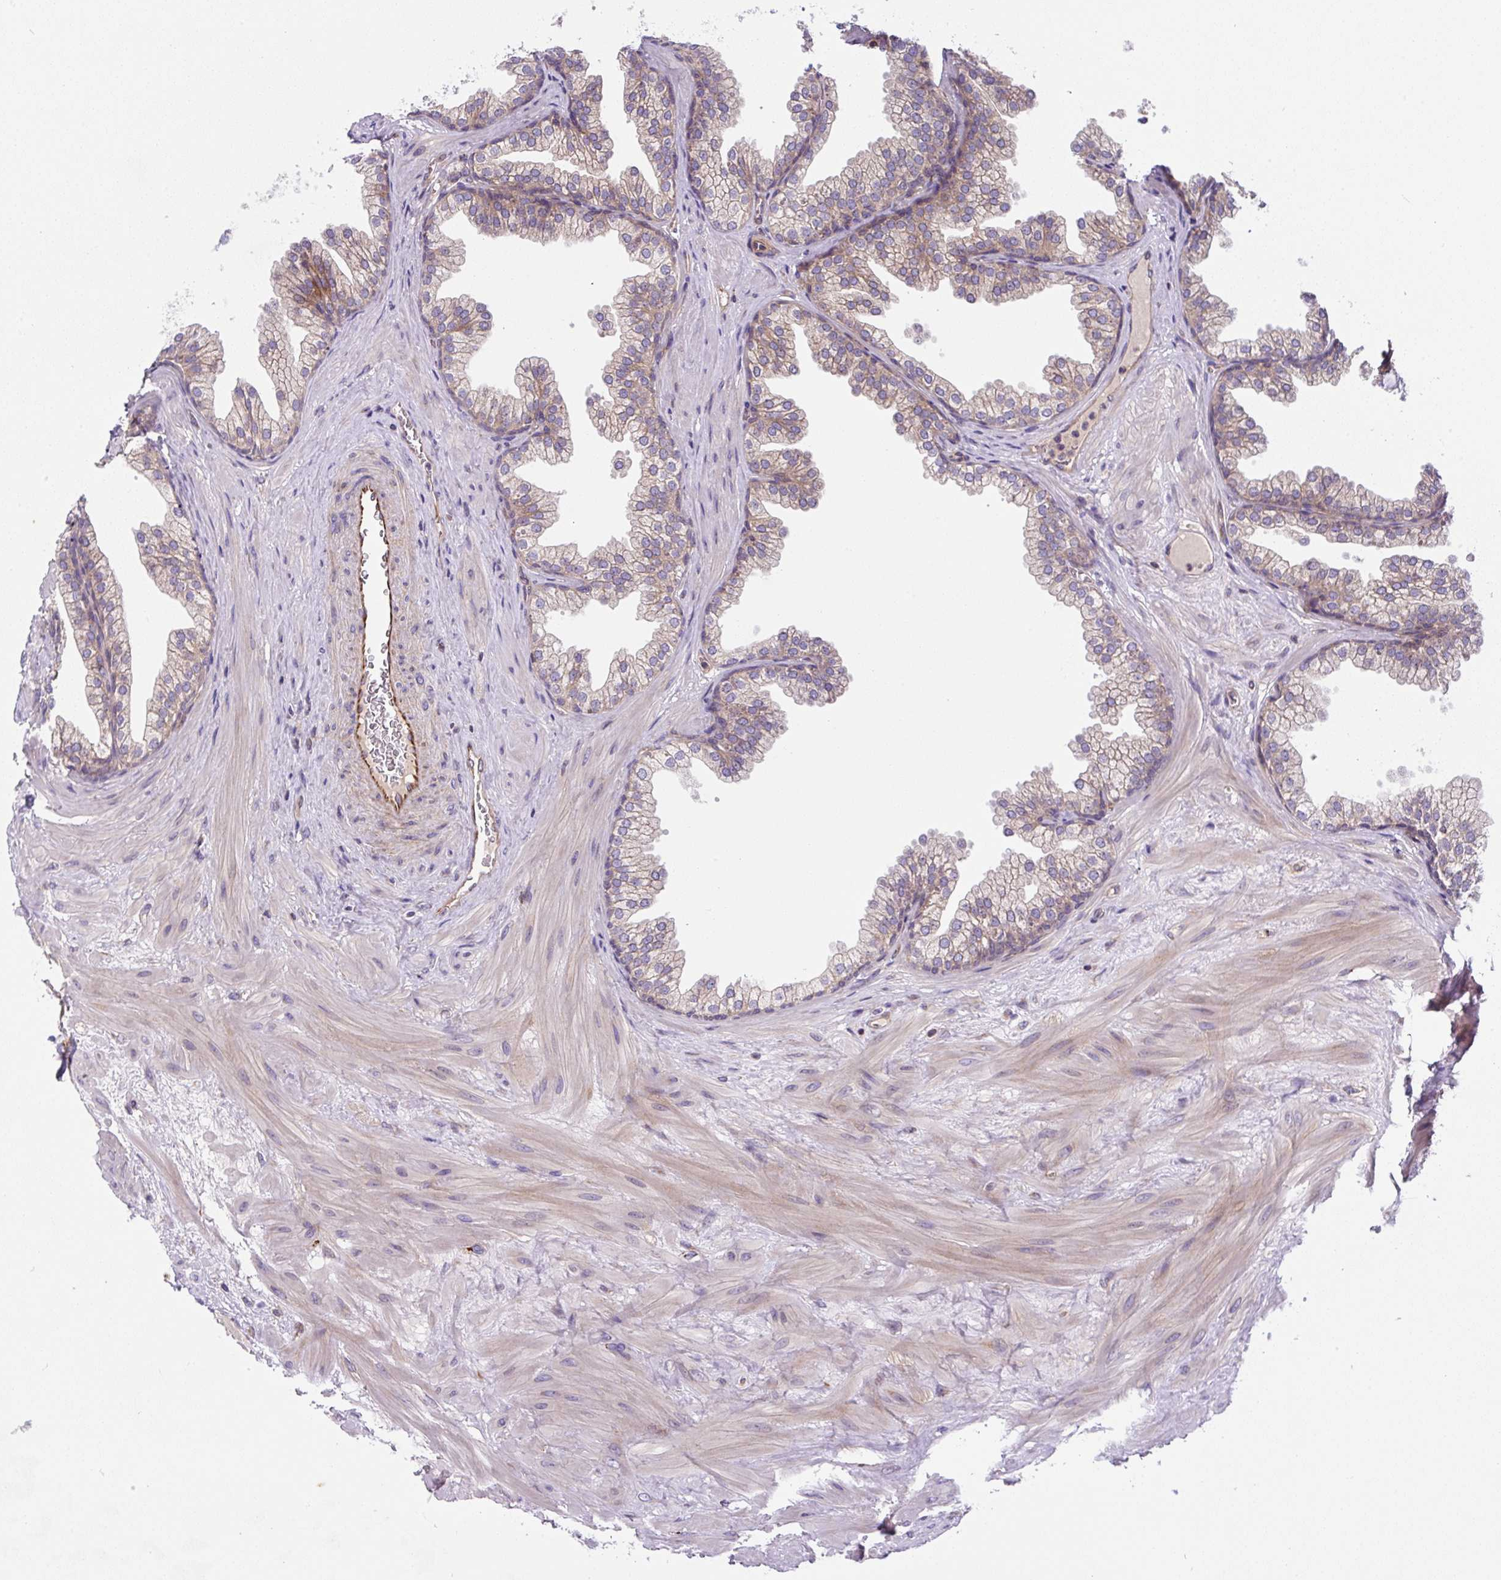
{"staining": {"intensity": "weak", "quantity": "25%-75%", "location": "cytoplasmic/membranous"}, "tissue": "prostate", "cell_type": "Glandular cells", "image_type": "normal", "snomed": [{"axis": "morphology", "description": "Normal tissue, NOS"}, {"axis": "topography", "description": "Prostate"}], "caption": "IHC histopathology image of normal human prostate stained for a protein (brown), which displays low levels of weak cytoplasmic/membranous expression in approximately 25%-75% of glandular cells.", "gene": "APOBEC3D", "patient": {"sex": "male", "age": 37}}